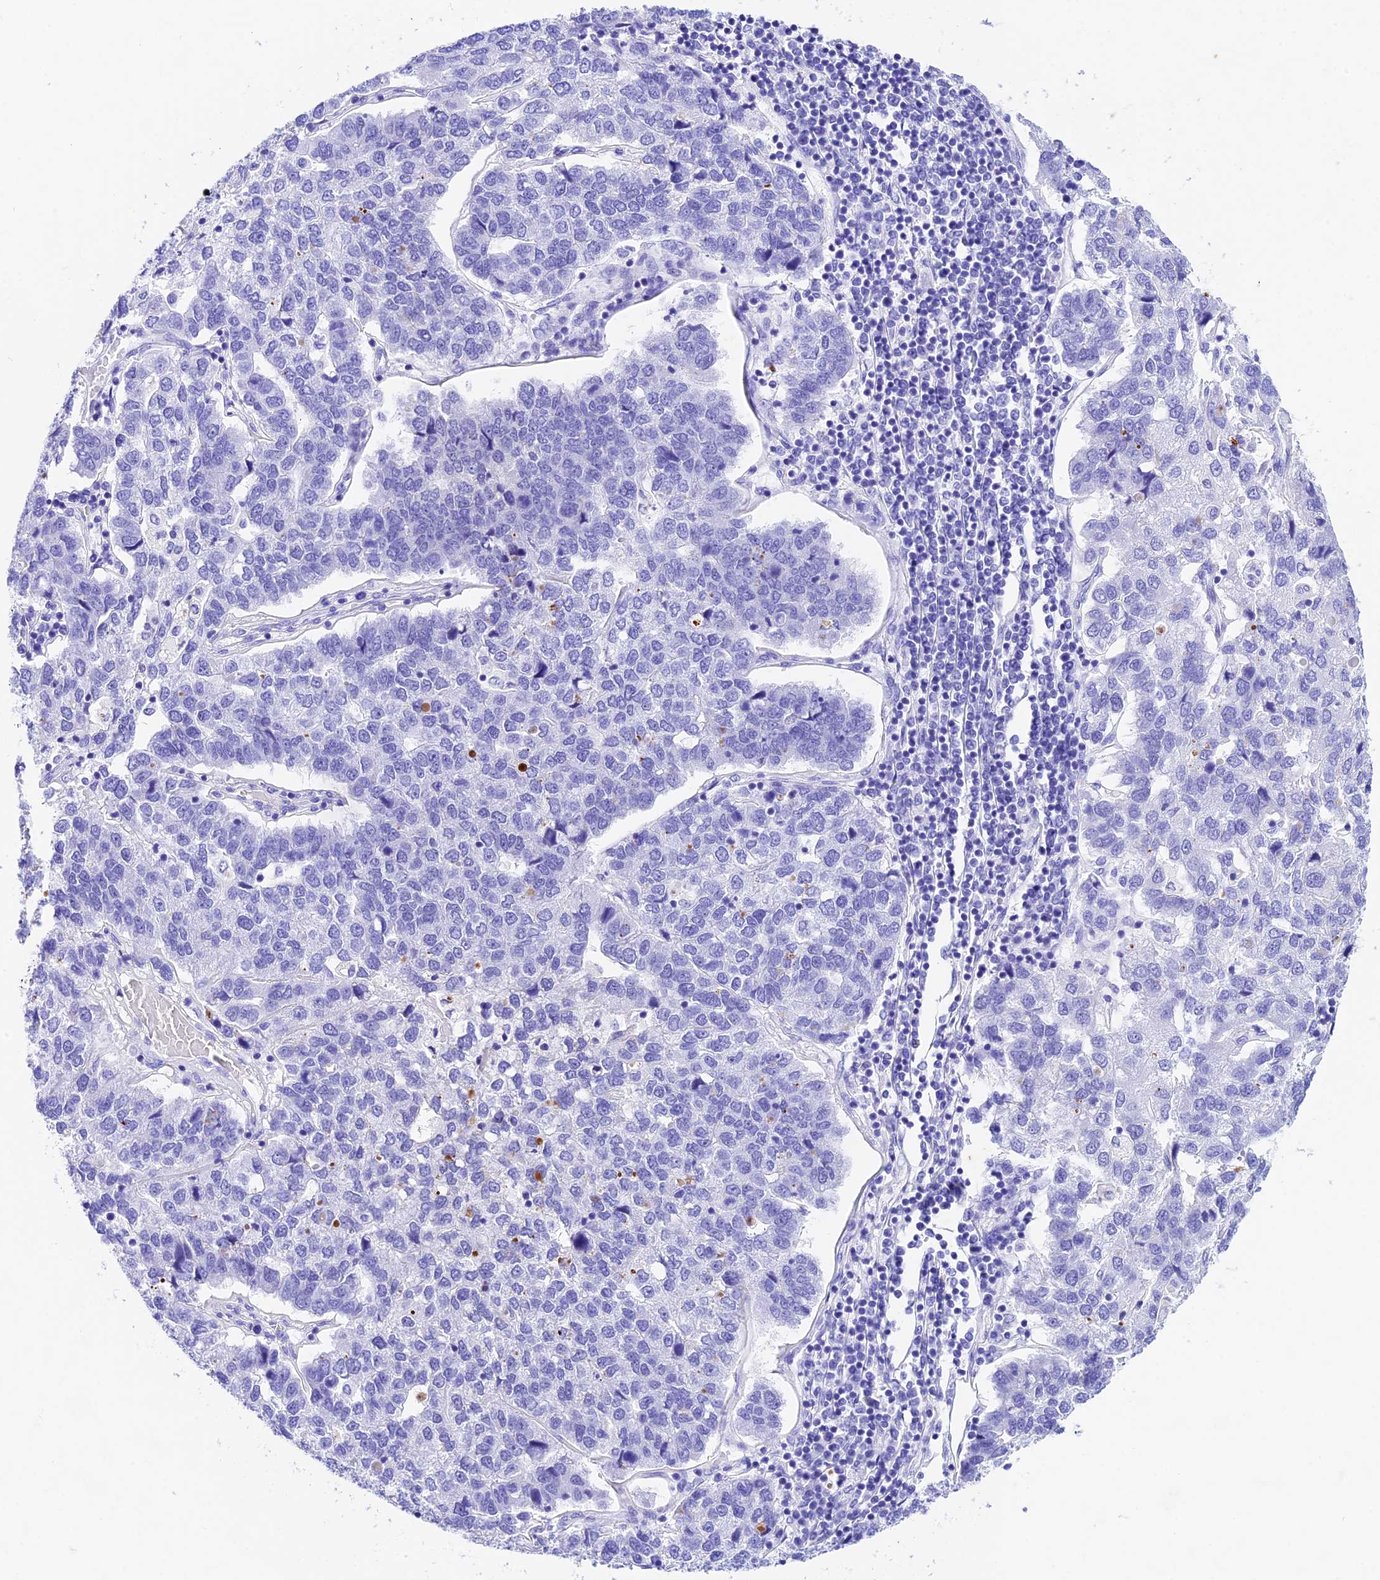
{"staining": {"intensity": "negative", "quantity": "none", "location": "none"}, "tissue": "pancreatic cancer", "cell_type": "Tumor cells", "image_type": "cancer", "snomed": [{"axis": "morphology", "description": "Adenocarcinoma, NOS"}, {"axis": "topography", "description": "Pancreas"}], "caption": "Pancreatic cancer (adenocarcinoma) was stained to show a protein in brown. There is no significant staining in tumor cells. (DAB IHC visualized using brightfield microscopy, high magnification).", "gene": "PSG11", "patient": {"sex": "female", "age": 61}}